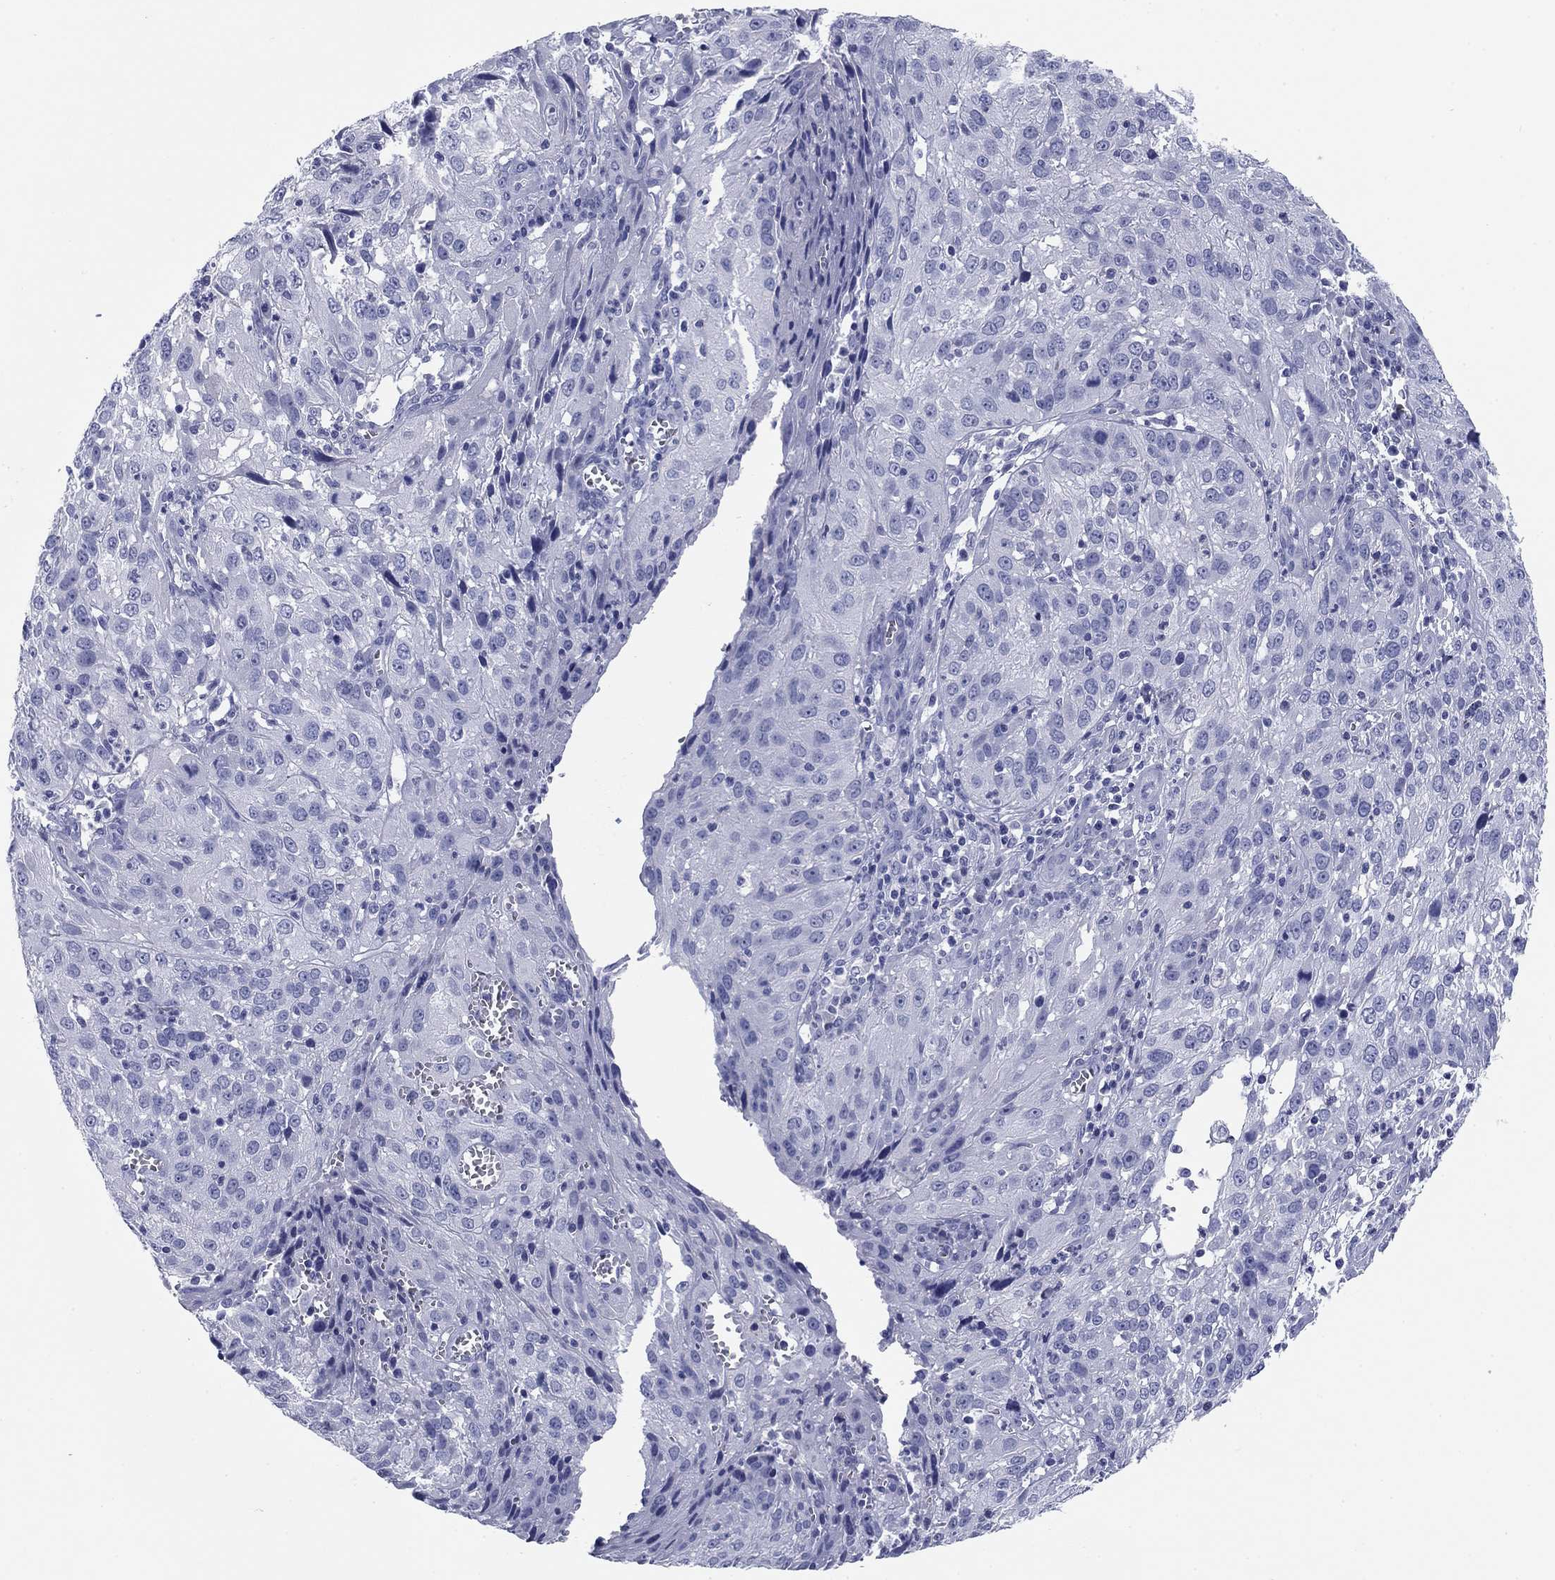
{"staining": {"intensity": "negative", "quantity": "none", "location": "none"}, "tissue": "cervical cancer", "cell_type": "Tumor cells", "image_type": "cancer", "snomed": [{"axis": "morphology", "description": "Squamous cell carcinoma, NOS"}, {"axis": "topography", "description": "Cervix"}], "caption": "Cervical squamous cell carcinoma was stained to show a protein in brown. There is no significant staining in tumor cells. (Immunohistochemistry (ihc), brightfield microscopy, high magnification).", "gene": "KCNH1", "patient": {"sex": "female", "age": 32}}